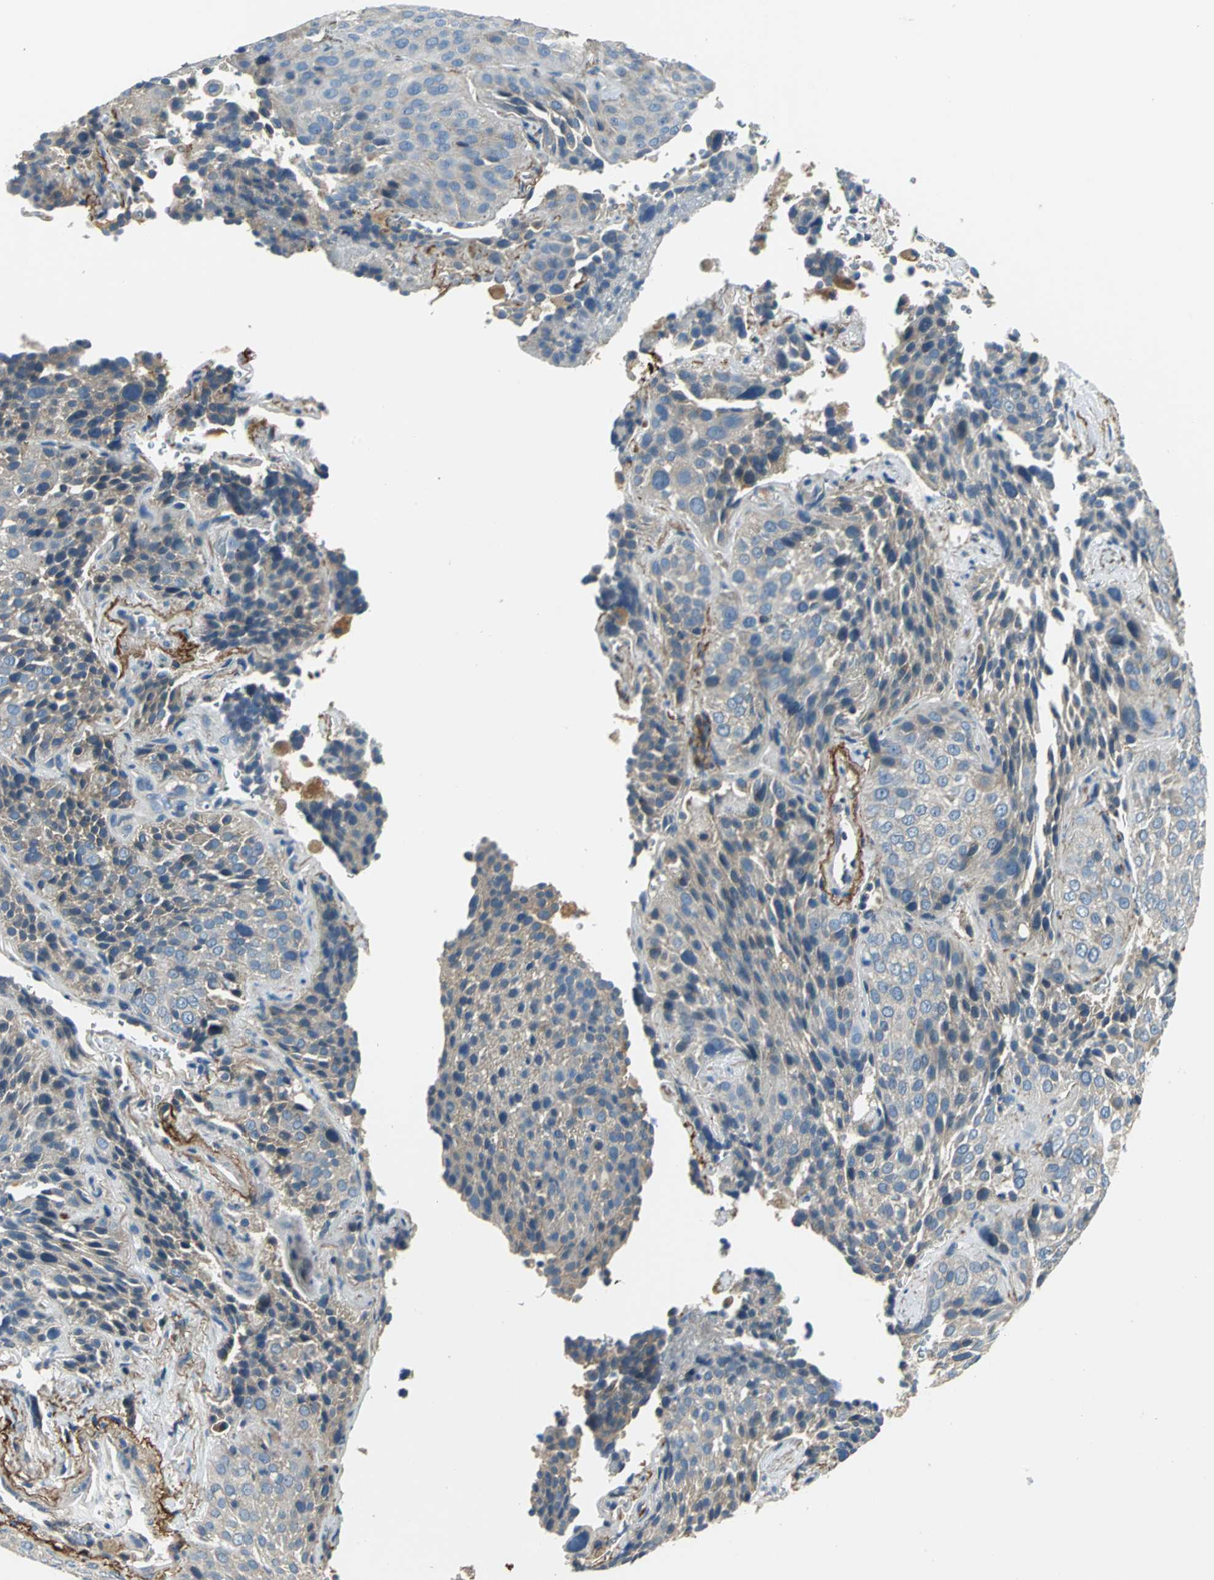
{"staining": {"intensity": "weak", "quantity": "25%-75%", "location": "cytoplasmic/membranous"}, "tissue": "lung cancer", "cell_type": "Tumor cells", "image_type": "cancer", "snomed": [{"axis": "morphology", "description": "Squamous cell carcinoma, NOS"}, {"axis": "topography", "description": "Lung"}], "caption": "Brown immunohistochemical staining in human lung cancer demonstrates weak cytoplasmic/membranous staining in about 25%-75% of tumor cells.", "gene": "SLC16A7", "patient": {"sex": "male", "age": 54}}